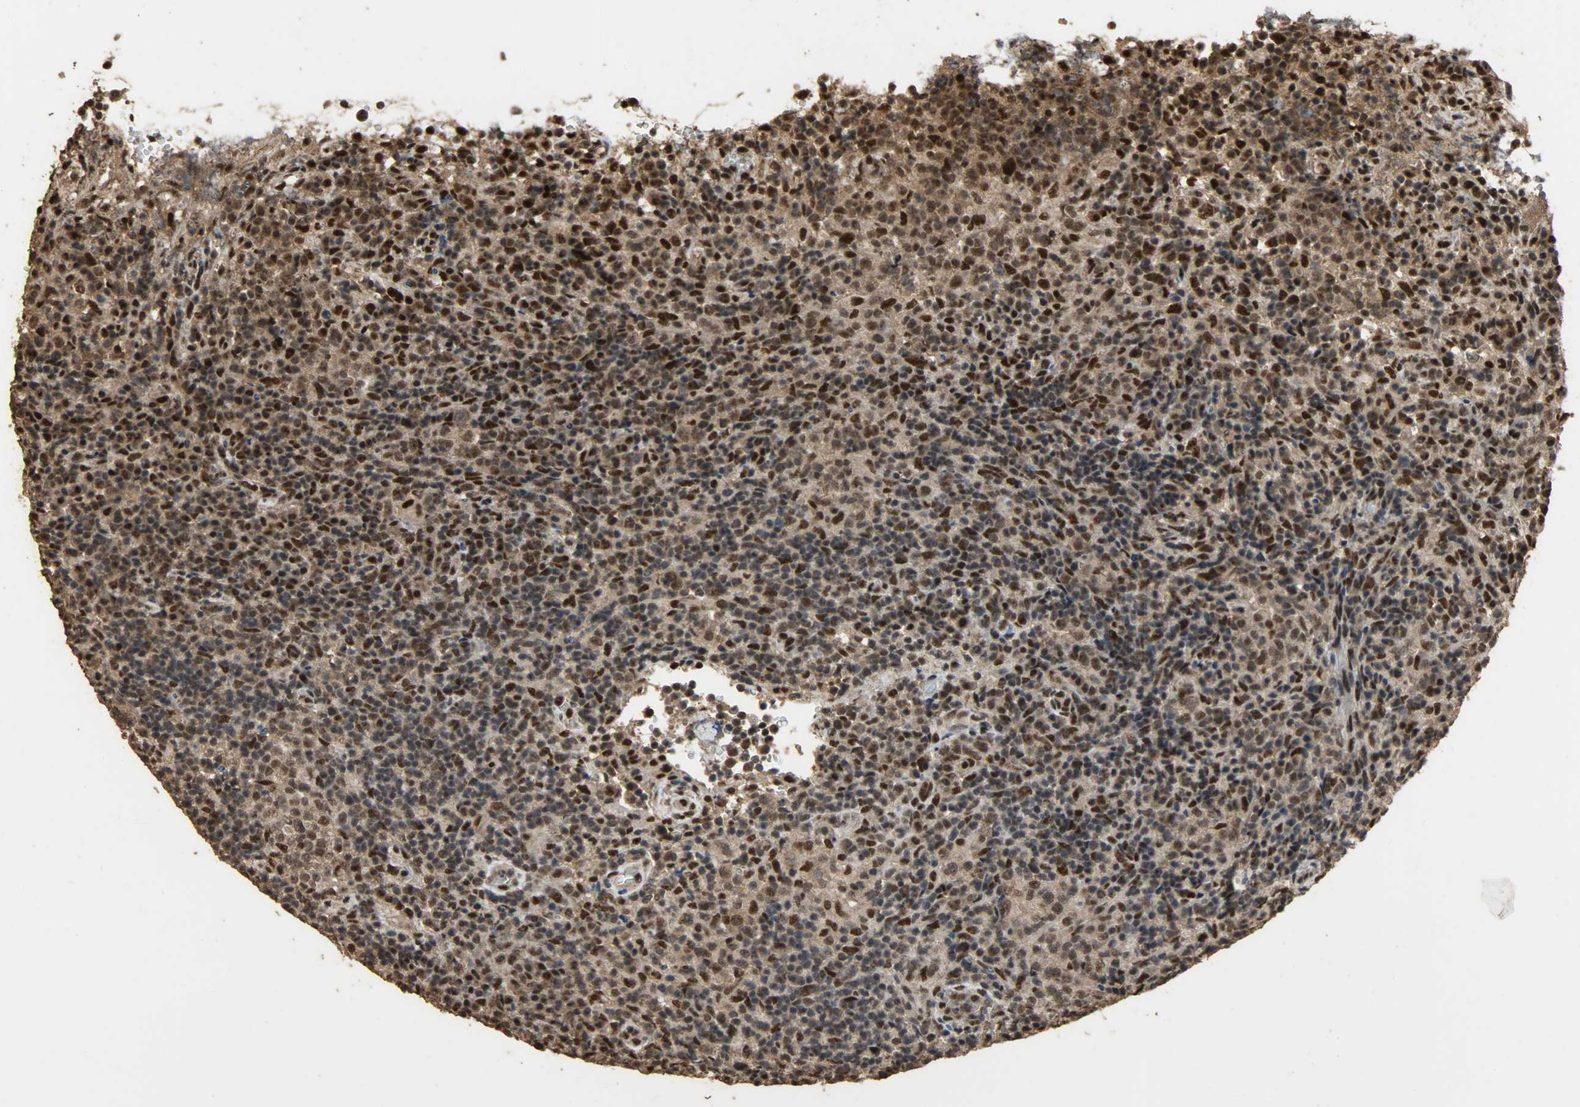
{"staining": {"intensity": "strong", "quantity": ">75%", "location": "cytoplasmic/membranous,nuclear"}, "tissue": "lymphoma", "cell_type": "Tumor cells", "image_type": "cancer", "snomed": [{"axis": "morphology", "description": "Malignant lymphoma, non-Hodgkin's type, High grade"}, {"axis": "topography", "description": "Lymph node"}], "caption": "High-grade malignant lymphoma, non-Hodgkin's type stained with DAB immunohistochemistry demonstrates high levels of strong cytoplasmic/membranous and nuclear positivity in approximately >75% of tumor cells.", "gene": "CCNT2", "patient": {"sex": "female", "age": 76}}